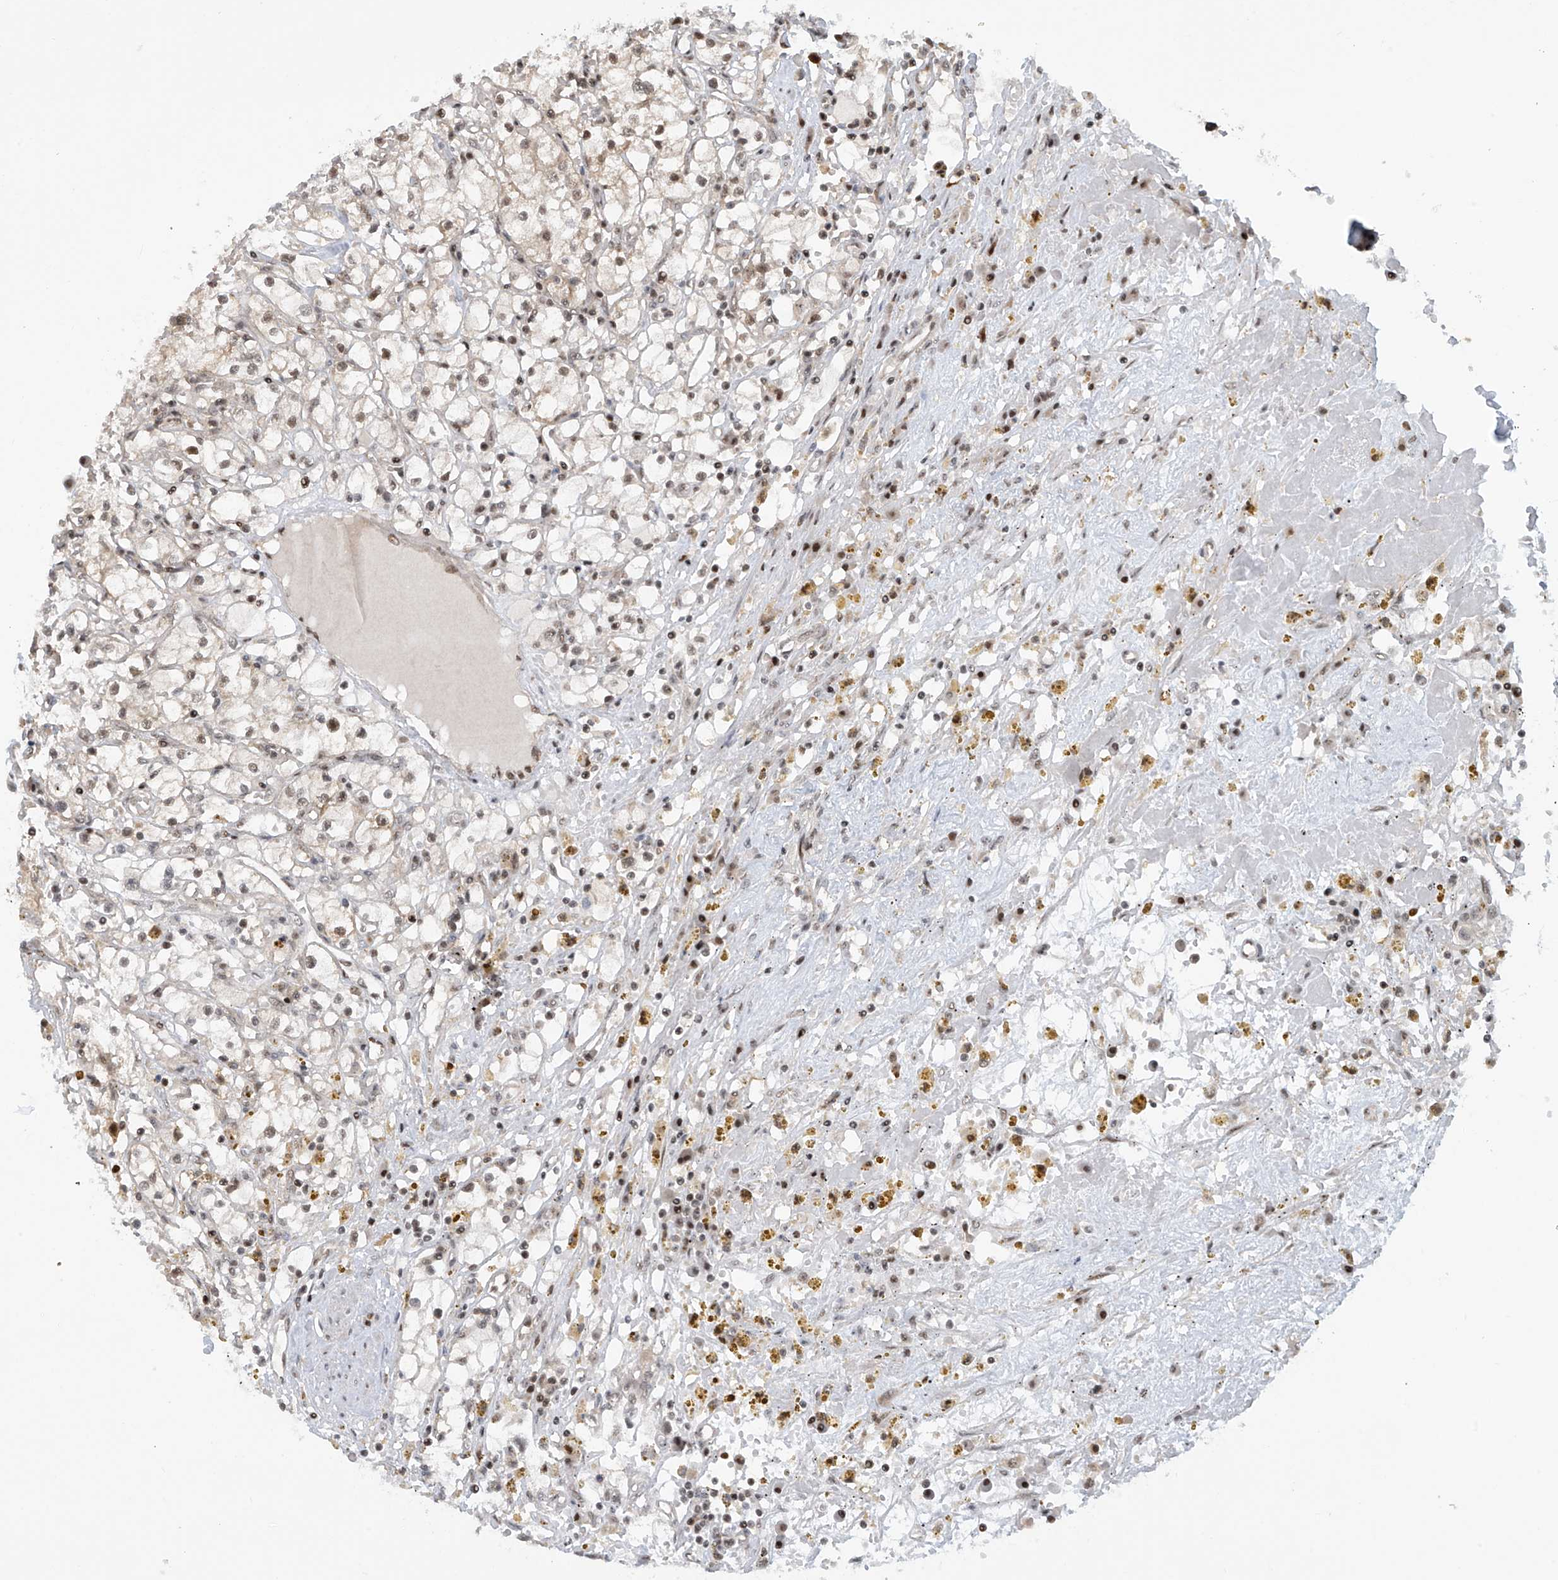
{"staining": {"intensity": "weak", "quantity": ">75%", "location": "cytoplasmic/membranous,nuclear"}, "tissue": "renal cancer", "cell_type": "Tumor cells", "image_type": "cancer", "snomed": [{"axis": "morphology", "description": "Adenocarcinoma, NOS"}, {"axis": "topography", "description": "Kidney"}], "caption": "Immunohistochemical staining of human renal cancer (adenocarcinoma) exhibits low levels of weak cytoplasmic/membranous and nuclear protein expression in about >75% of tumor cells.", "gene": "LAGE3", "patient": {"sex": "male", "age": 56}}